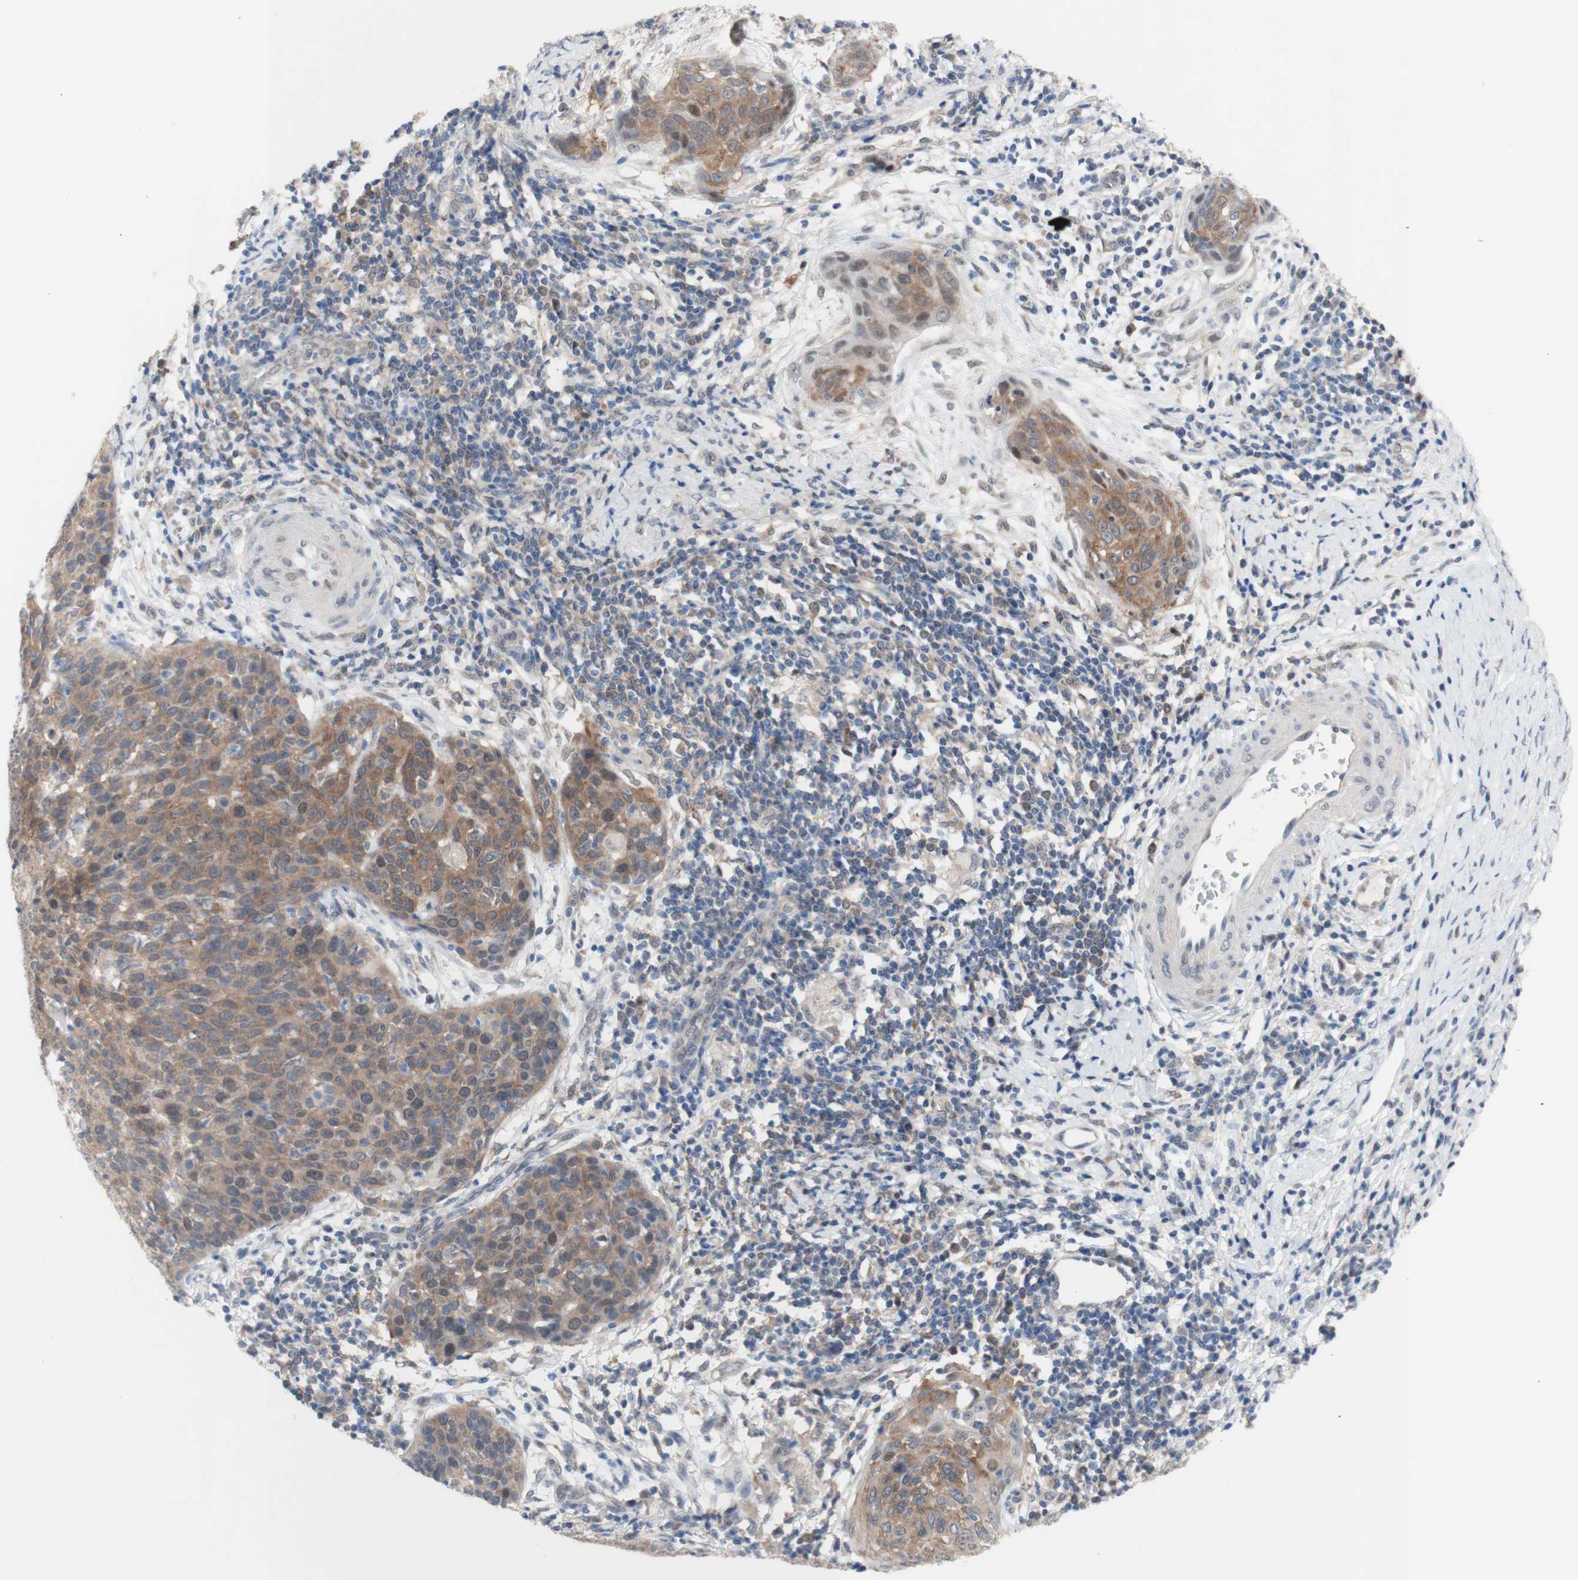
{"staining": {"intensity": "moderate", "quantity": ">75%", "location": "cytoplasmic/membranous"}, "tissue": "cervical cancer", "cell_type": "Tumor cells", "image_type": "cancer", "snomed": [{"axis": "morphology", "description": "Squamous cell carcinoma, NOS"}, {"axis": "topography", "description": "Cervix"}], "caption": "Immunohistochemical staining of cervical cancer (squamous cell carcinoma) demonstrates medium levels of moderate cytoplasmic/membranous protein positivity in approximately >75% of tumor cells.", "gene": "PRMT5", "patient": {"sex": "female", "age": 38}}